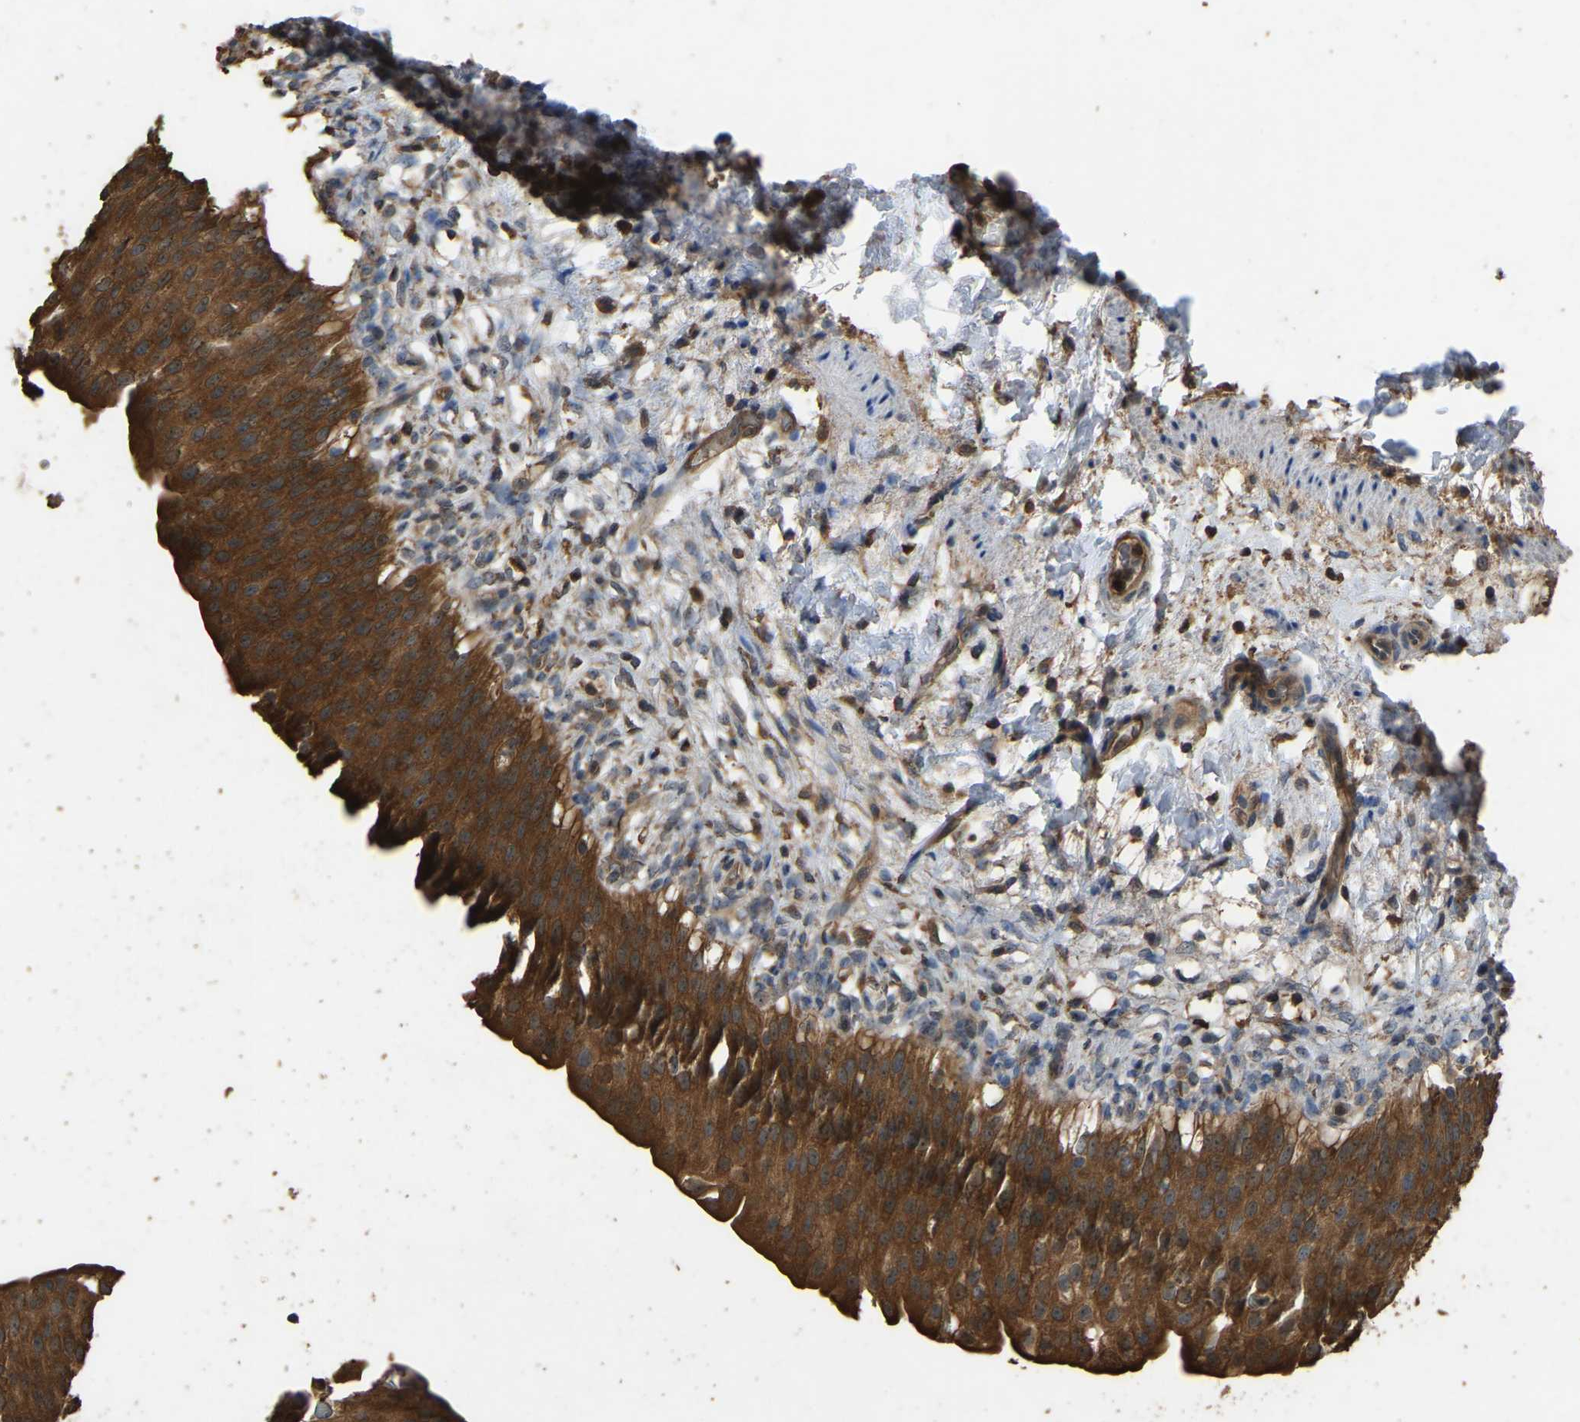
{"staining": {"intensity": "strong", "quantity": ">75%", "location": "cytoplasmic/membranous"}, "tissue": "urinary bladder", "cell_type": "Urothelial cells", "image_type": "normal", "snomed": [{"axis": "morphology", "description": "Normal tissue, NOS"}, {"axis": "topography", "description": "Urinary bladder"}], "caption": "High-power microscopy captured an immunohistochemistry (IHC) histopathology image of benign urinary bladder, revealing strong cytoplasmic/membranous staining in about >75% of urothelial cells. (brown staining indicates protein expression, while blue staining denotes nuclei).", "gene": "FHIT", "patient": {"sex": "female", "age": 60}}